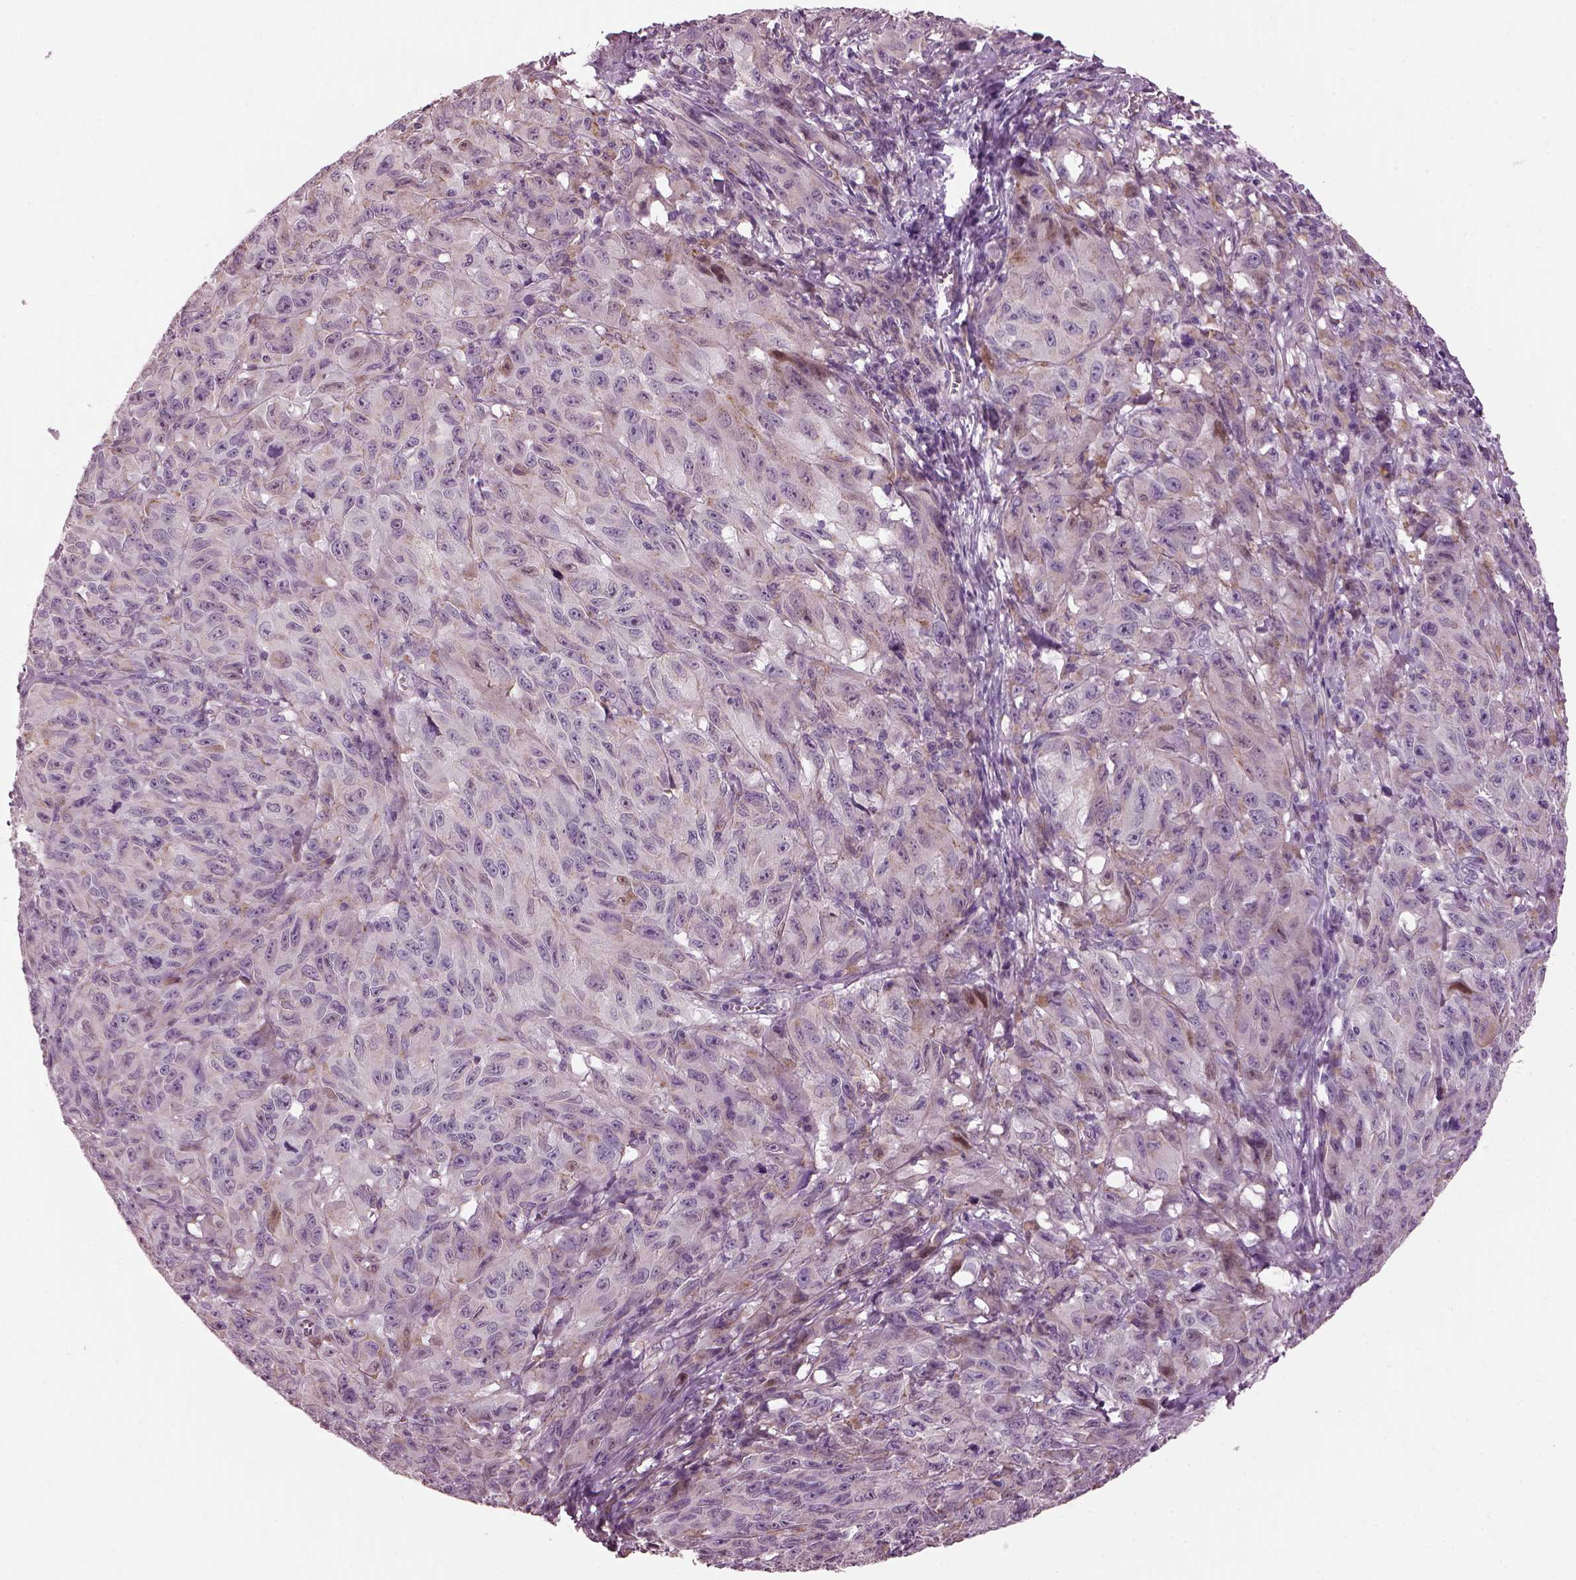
{"staining": {"intensity": "weak", "quantity": "25%-75%", "location": "cytoplasmic/membranous"}, "tissue": "melanoma", "cell_type": "Tumor cells", "image_type": "cancer", "snomed": [{"axis": "morphology", "description": "Malignant melanoma, NOS"}, {"axis": "topography", "description": "Vulva, labia, clitoris and Bartholin´s gland, NO"}], "caption": "There is low levels of weak cytoplasmic/membranous positivity in tumor cells of malignant melanoma, as demonstrated by immunohistochemical staining (brown color).", "gene": "PRR9", "patient": {"sex": "female", "age": 75}}